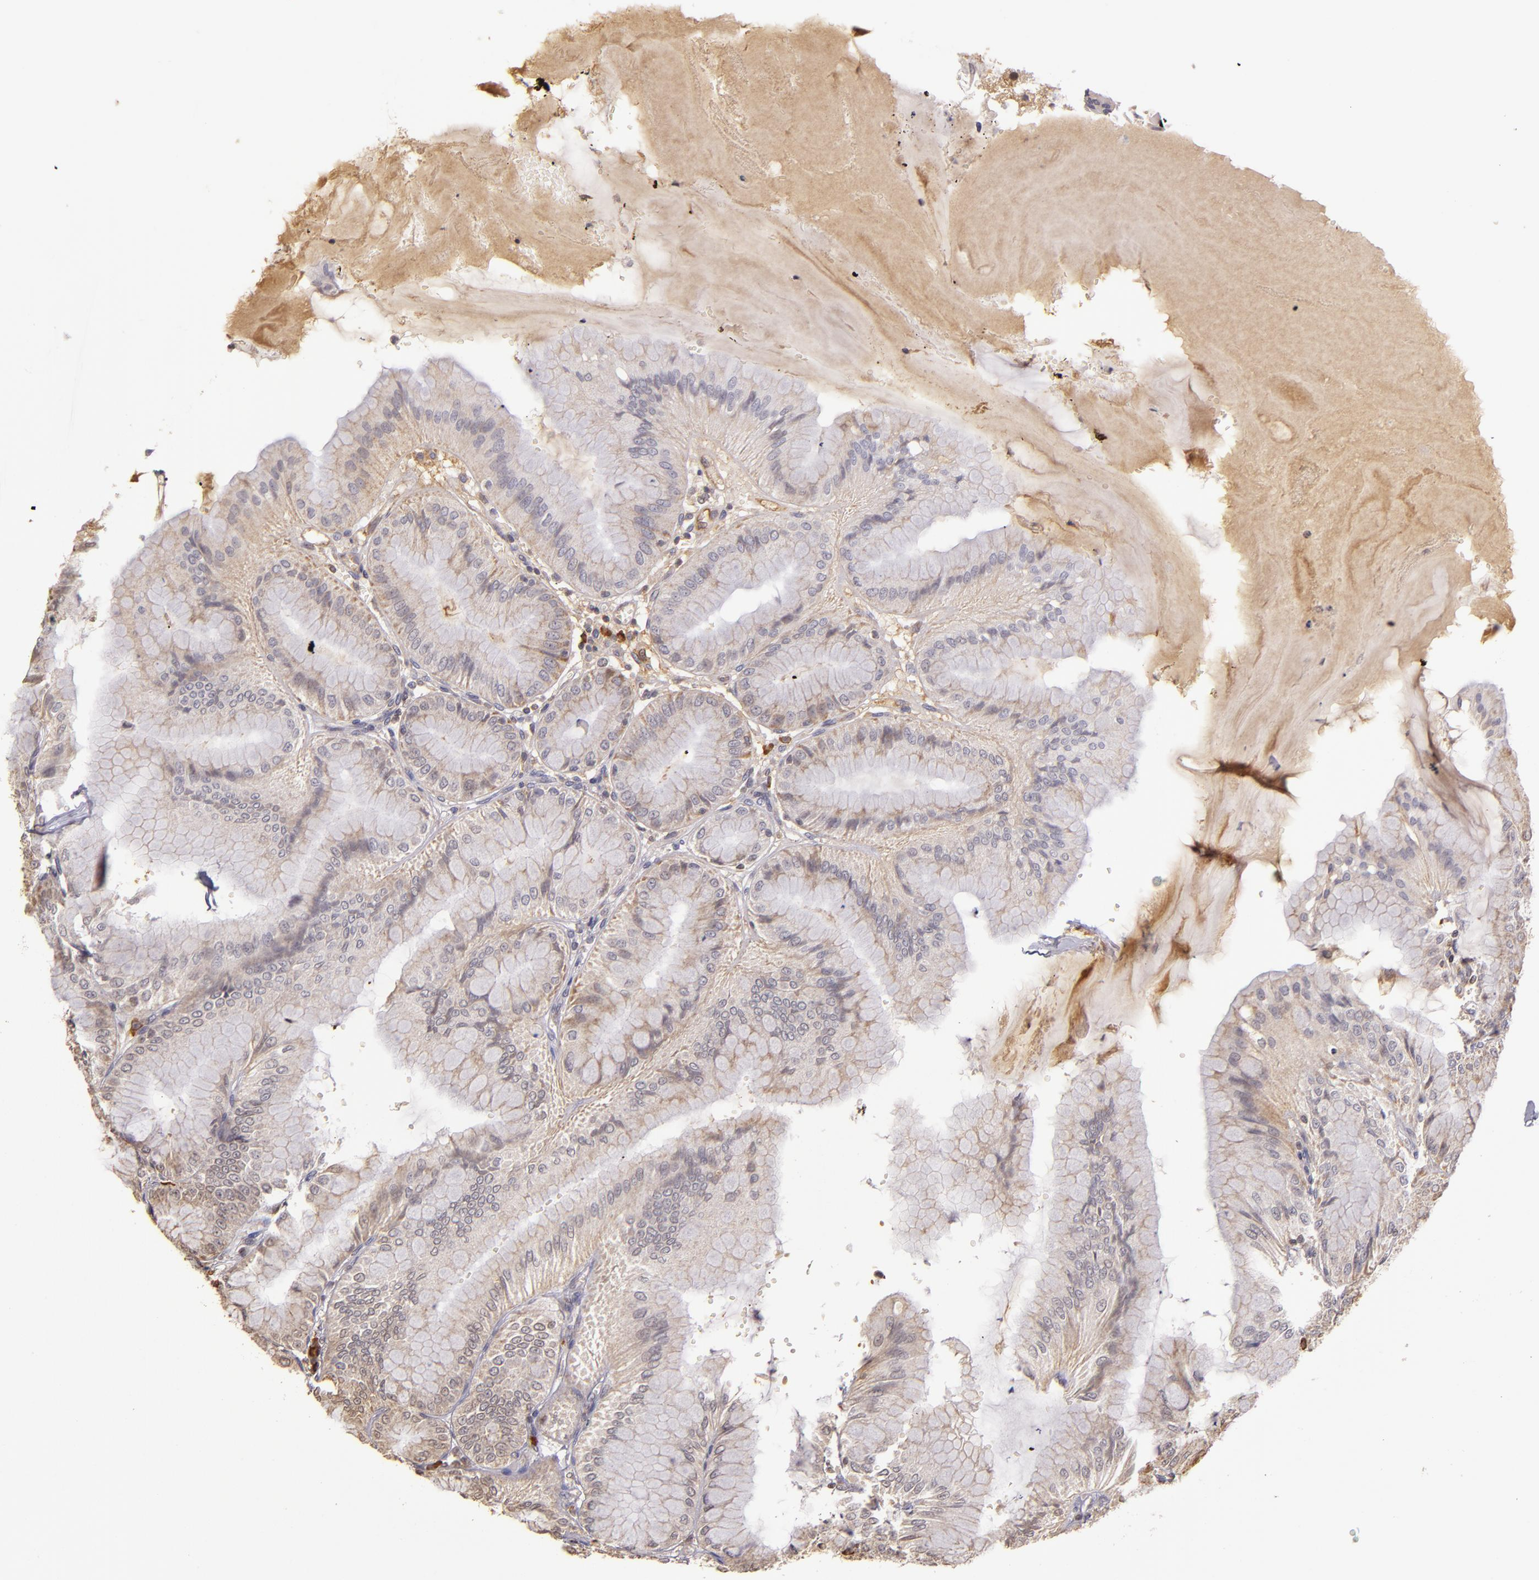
{"staining": {"intensity": "weak", "quantity": ">75%", "location": "nuclear"}, "tissue": "stomach", "cell_type": "Glandular cells", "image_type": "normal", "snomed": [{"axis": "morphology", "description": "Normal tissue, NOS"}, {"axis": "topography", "description": "Stomach, lower"}], "caption": "The histopathology image exhibits staining of benign stomach, revealing weak nuclear protein staining (brown color) within glandular cells. The staining was performed using DAB to visualize the protein expression in brown, while the nuclei were stained in blue with hematoxylin (Magnification: 20x).", "gene": "ABL1", "patient": {"sex": "male", "age": 71}}